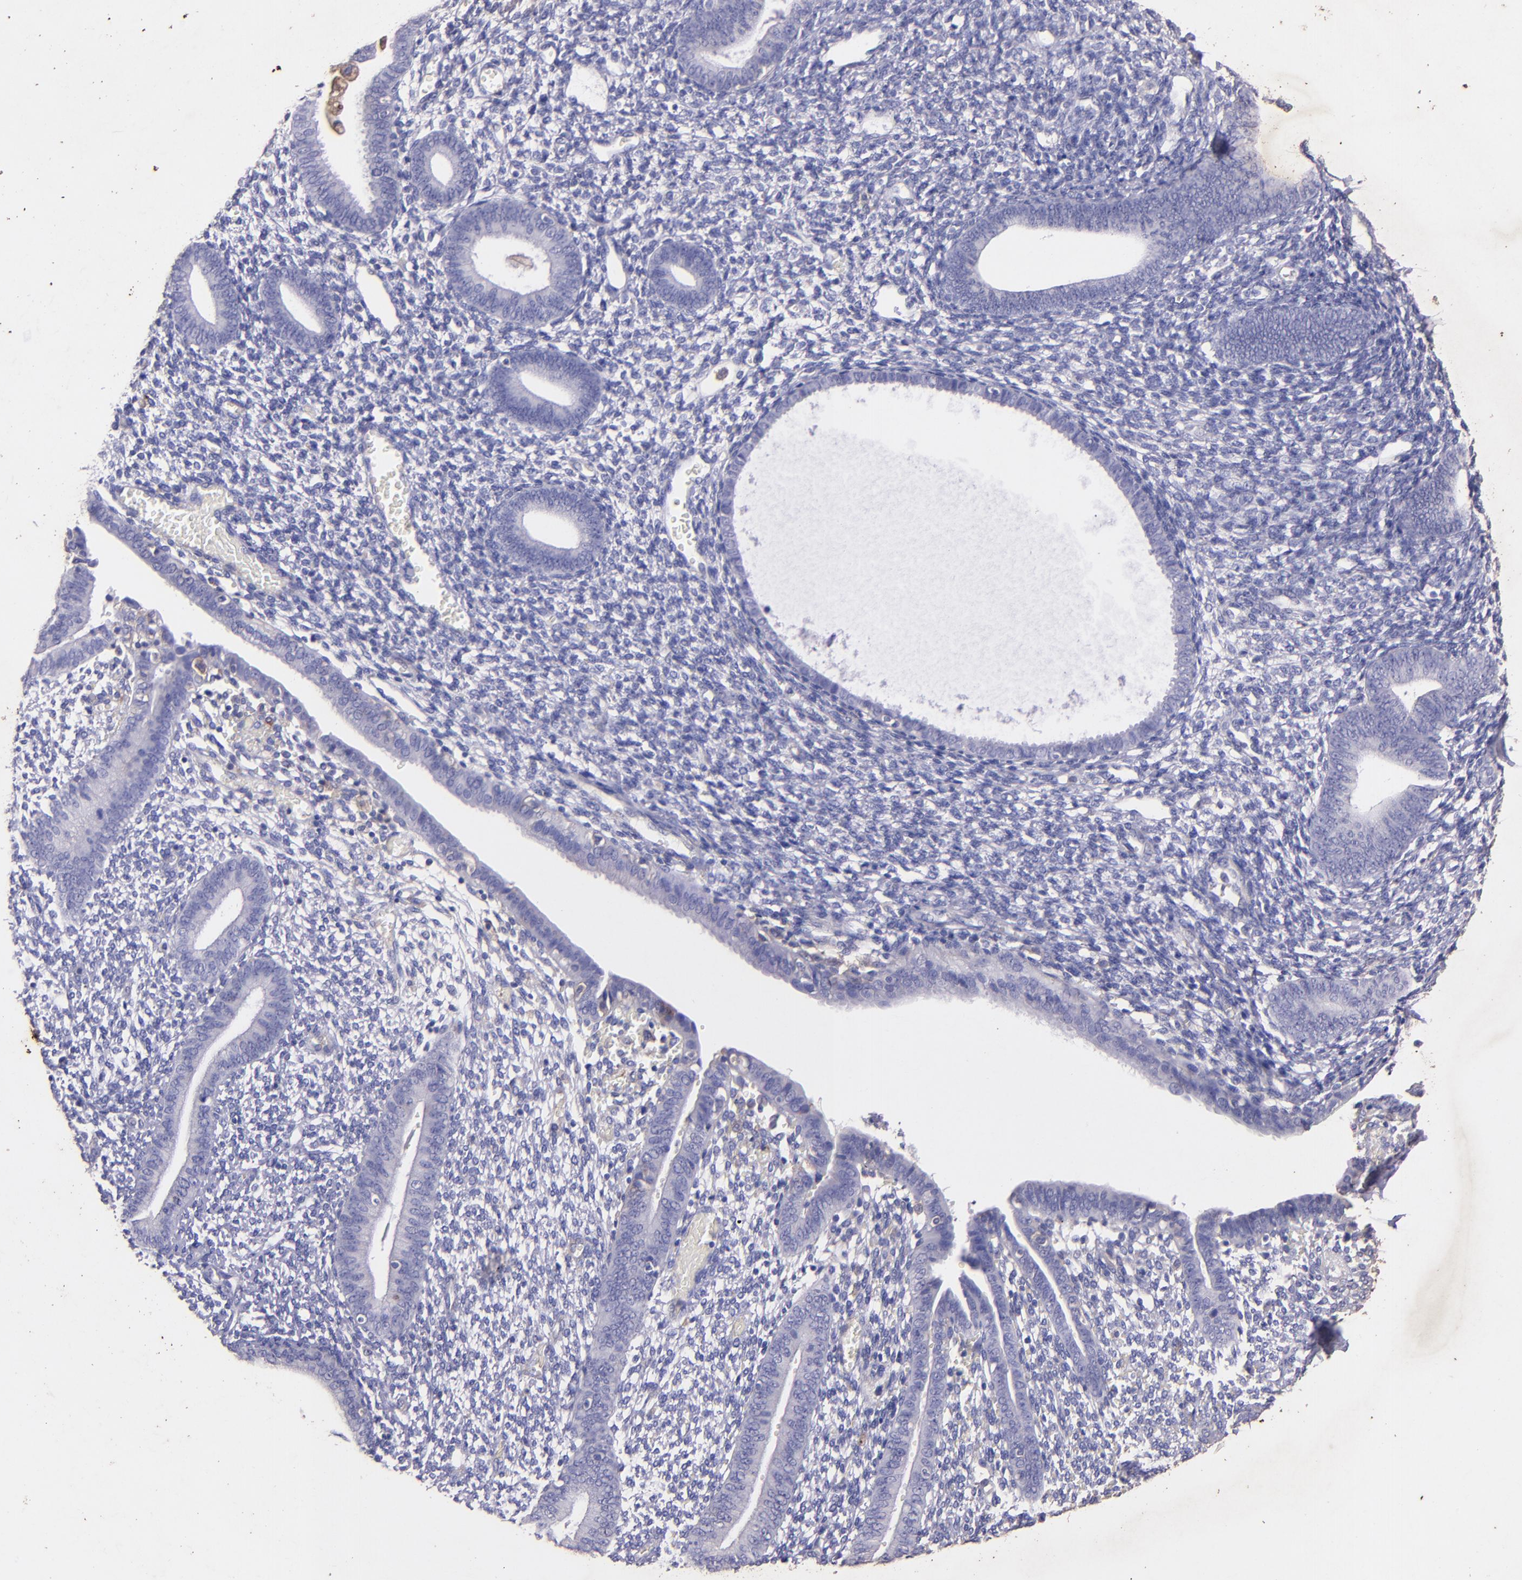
{"staining": {"intensity": "negative", "quantity": "none", "location": "none"}, "tissue": "endometrium", "cell_type": "Cells in endometrial stroma", "image_type": "normal", "snomed": [{"axis": "morphology", "description": "Normal tissue, NOS"}, {"axis": "topography", "description": "Smooth muscle"}, {"axis": "topography", "description": "Endometrium"}], "caption": "Cells in endometrial stroma show no significant protein expression in normal endometrium. Brightfield microscopy of immunohistochemistry stained with DAB (3,3'-diaminobenzidine) (brown) and hematoxylin (blue), captured at high magnification.", "gene": "RET", "patient": {"sex": "female", "age": 57}}